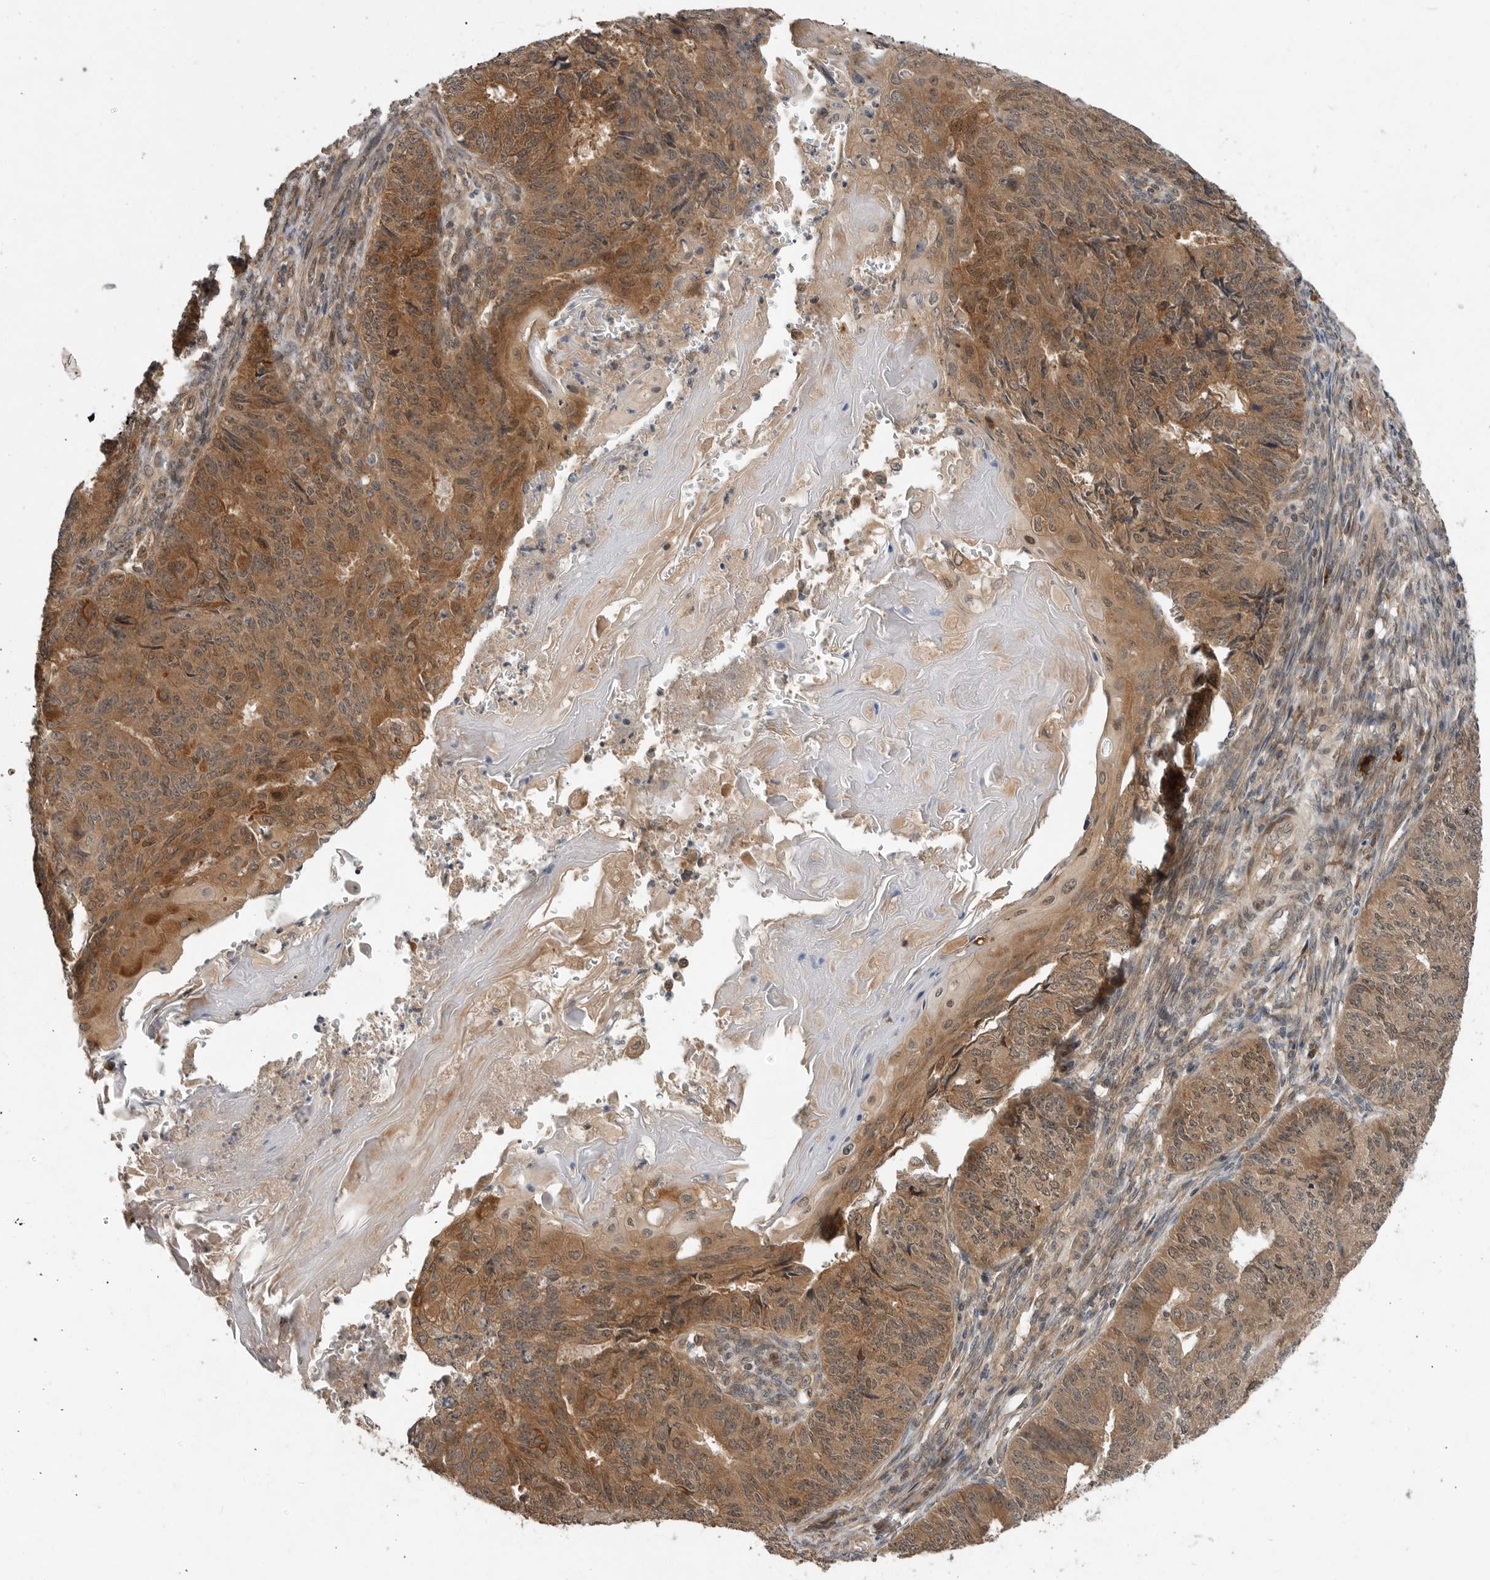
{"staining": {"intensity": "moderate", "quantity": ">75%", "location": "cytoplasmic/membranous"}, "tissue": "endometrial cancer", "cell_type": "Tumor cells", "image_type": "cancer", "snomed": [{"axis": "morphology", "description": "Adenocarcinoma, NOS"}, {"axis": "topography", "description": "Endometrium"}], "caption": "DAB (3,3'-diaminobenzidine) immunohistochemical staining of human endometrial adenocarcinoma demonstrates moderate cytoplasmic/membranous protein expression in about >75% of tumor cells. Using DAB (3,3'-diaminobenzidine) (brown) and hematoxylin (blue) stains, captured at high magnification using brightfield microscopy.", "gene": "OSBPL9", "patient": {"sex": "female", "age": 32}}